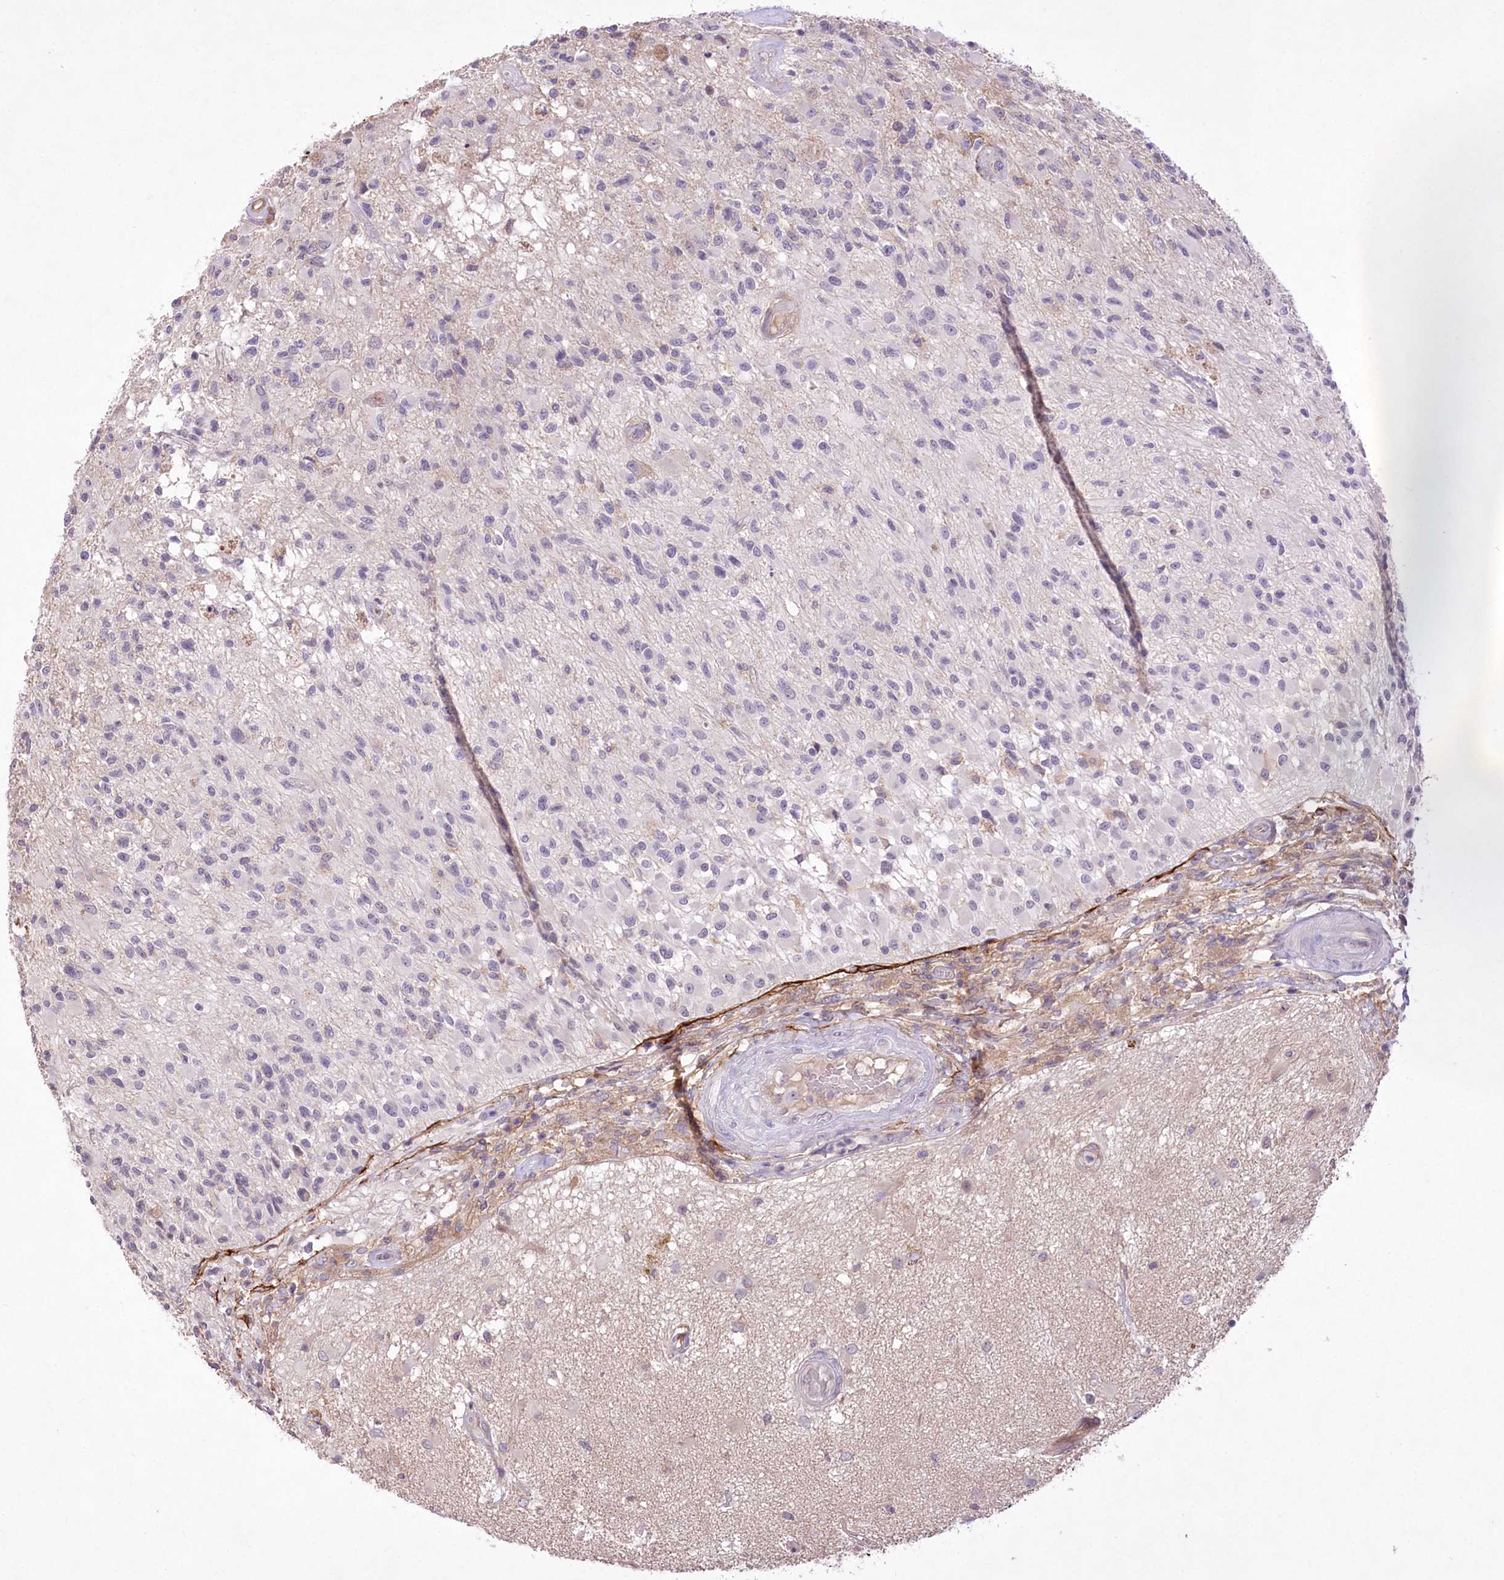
{"staining": {"intensity": "negative", "quantity": "none", "location": "none"}, "tissue": "glioma", "cell_type": "Tumor cells", "image_type": "cancer", "snomed": [{"axis": "morphology", "description": "Glioma, malignant, High grade"}, {"axis": "morphology", "description": "Glioblastoma, NOS"}, {"axis": "topography", "description": "Brain"}], "caption": "Malignant glioma (high-grade) stained for a protein using immunohistochemistry demonstrates no positivity tumor cells.", "gene": "ENPP1", "patient": {"sex": "male", "age": 60}}